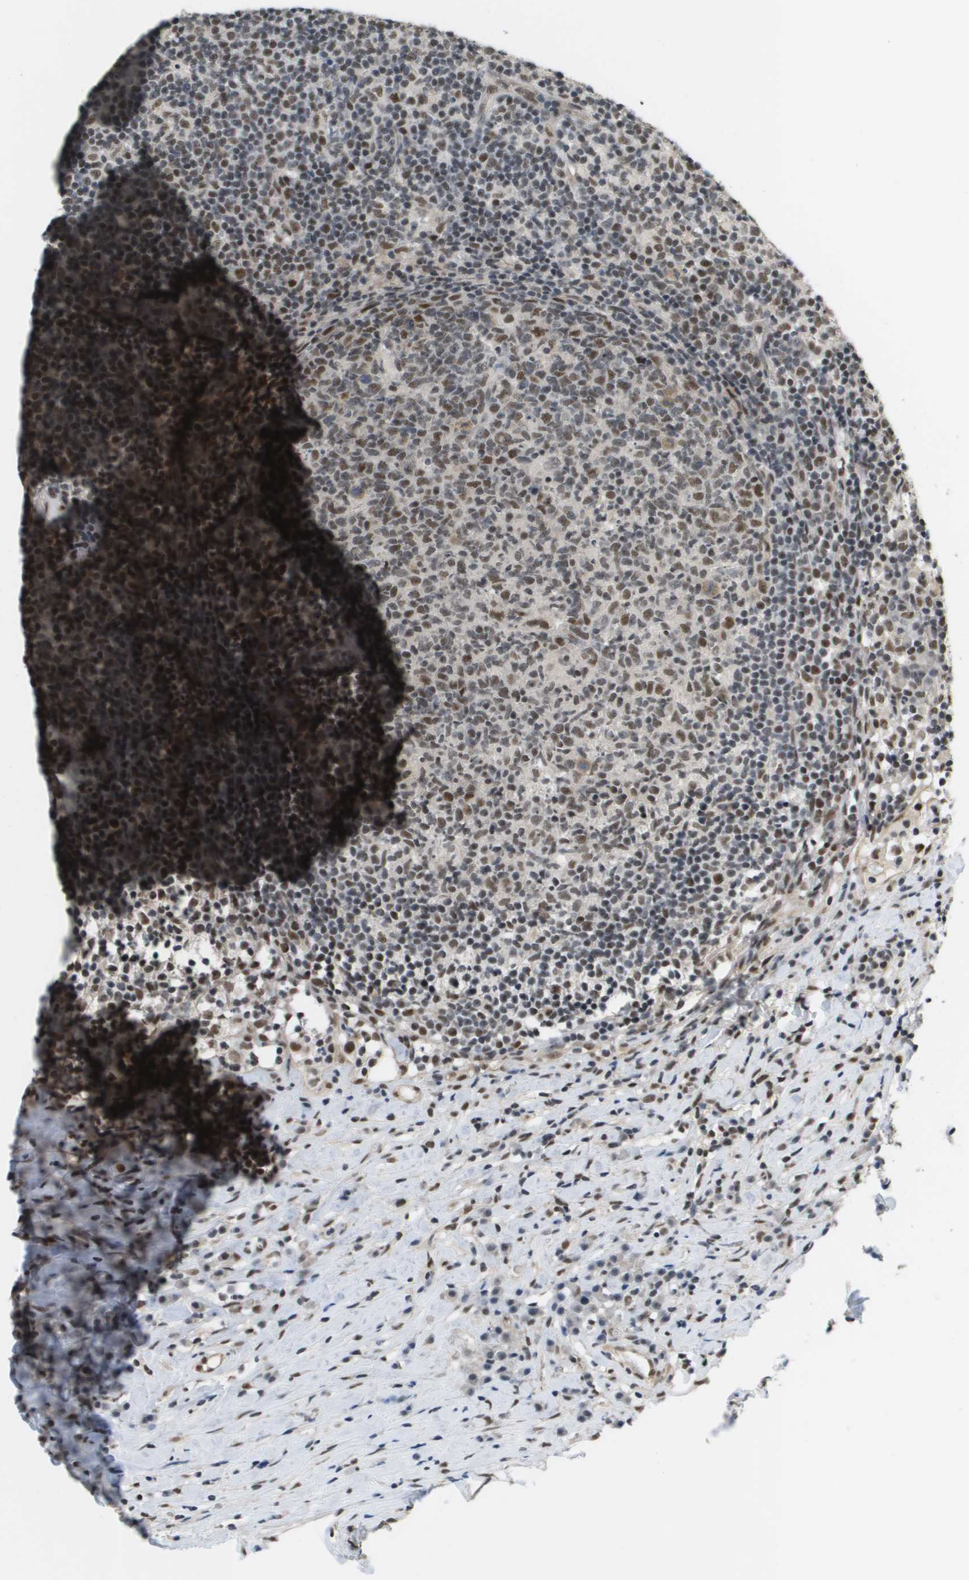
{"staining": {"intensity": "moderate", "quantity": "25%-75%", "location": "nuclear"}, "tissue": "lymph node", "cell_type": "Germinal center cells", "image_type": "normal", "snomed": [{"axis": "morphology", "description": "Normal tissue, NOS"}, {"axis": "morphology", "description": "Inflammation, NOS"}, {"axis": "topography", "description": "Lymph node"}], "caption": "Unremarkable lymph node reveals moderate nuclear expression in approximately 25%-75% of germinal center cells.", "gene": "ISY1", "patient": {"sex": "male", "age": 55}}